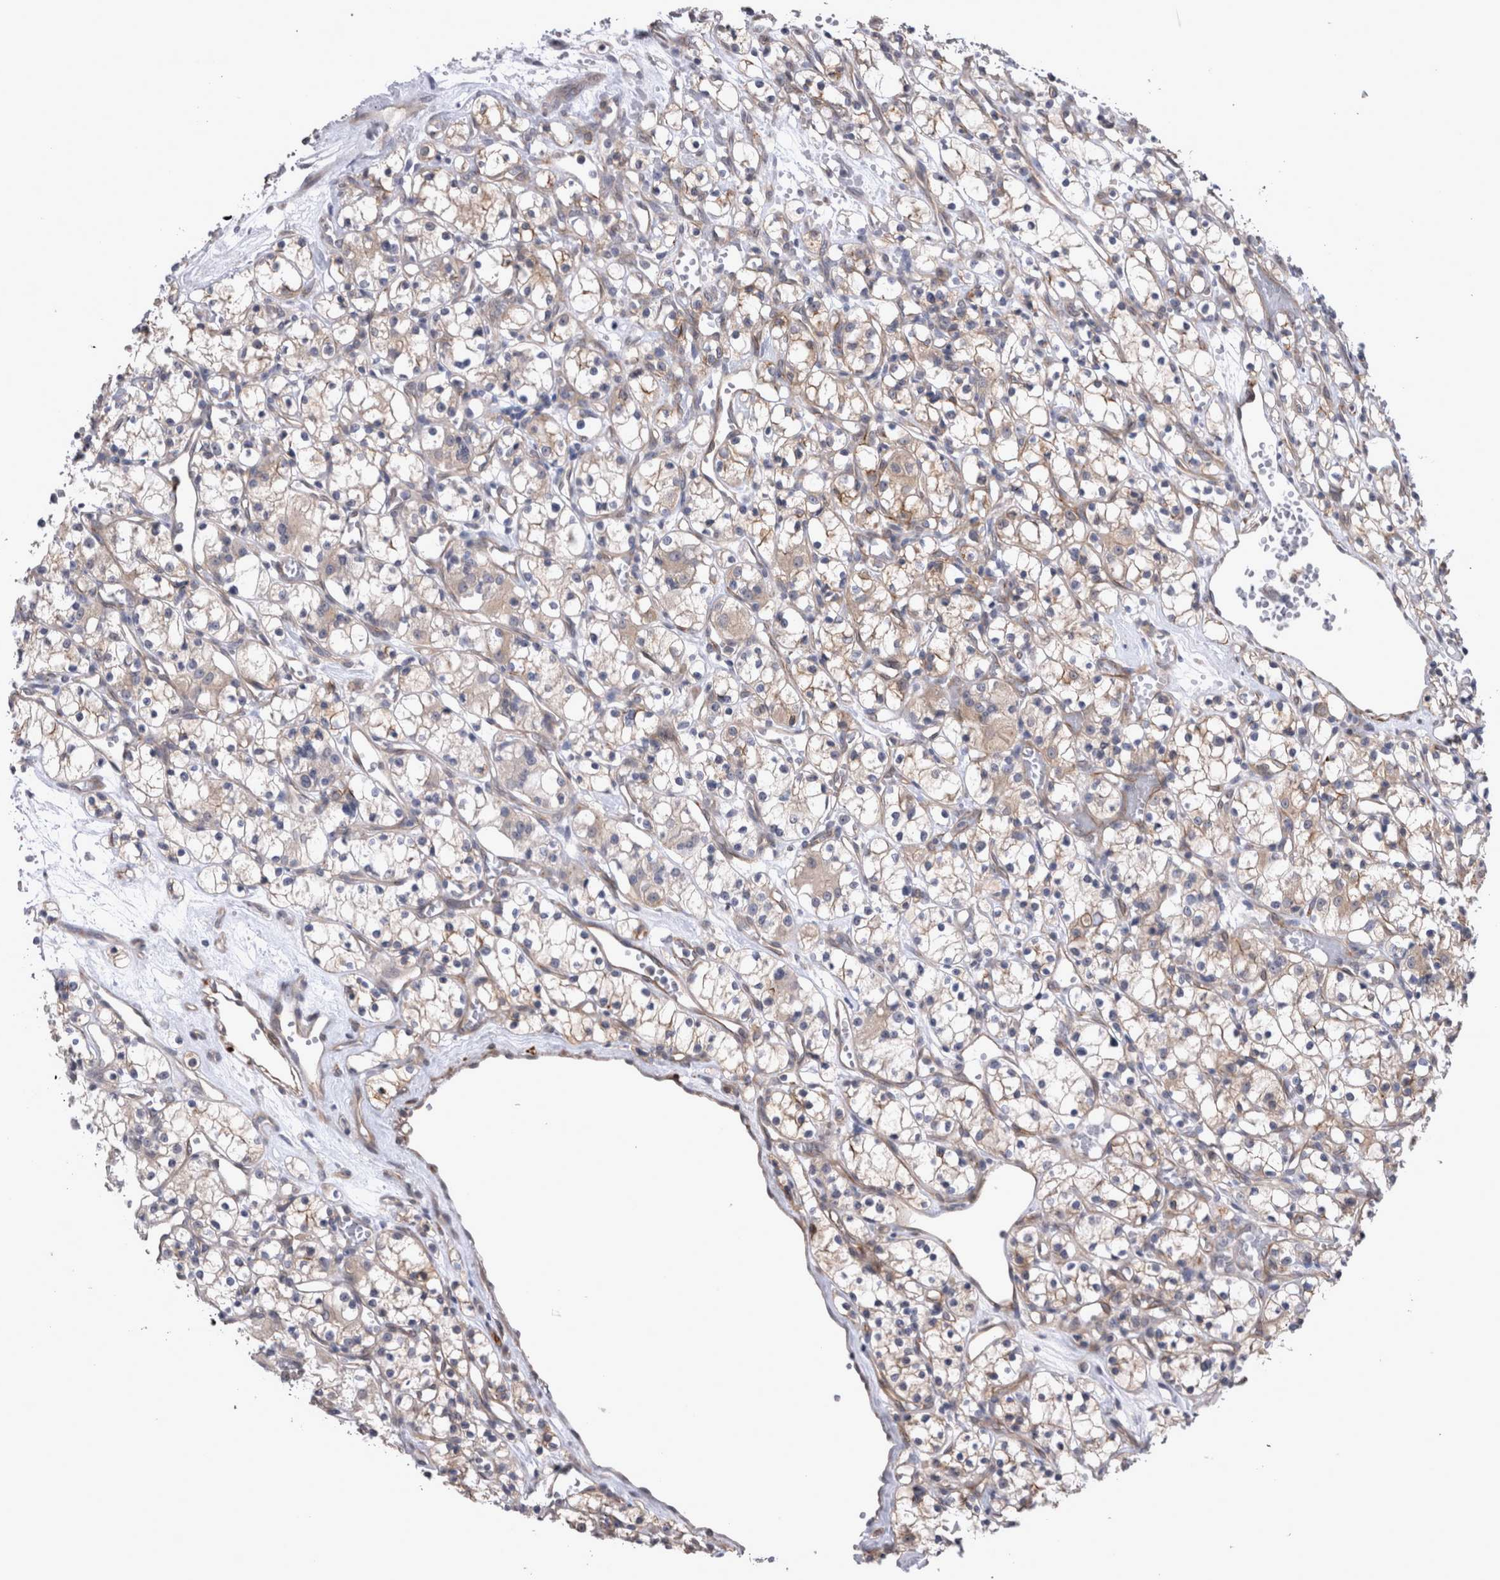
{"staining": {"intensity": "weak", "quantity": ">75%", "location": "cytoplasmic/membranous"}, "tissue": "renal cancer", "cell_type": "Tumor cells", "image_type": "cancer", "snomed": [{"axis": "morphology", "description": "Adenocarcinoma, NOS"}, {"axis": "topography", "description": "Kidney"}], "caption": "The immunohistochemical stain shows weak cytoplasmic/membranous expression in tumor cells of renal adenocarcinoma tissue.", "gene": "DDX6", "patient": {"sex": "female", "age": 59}}